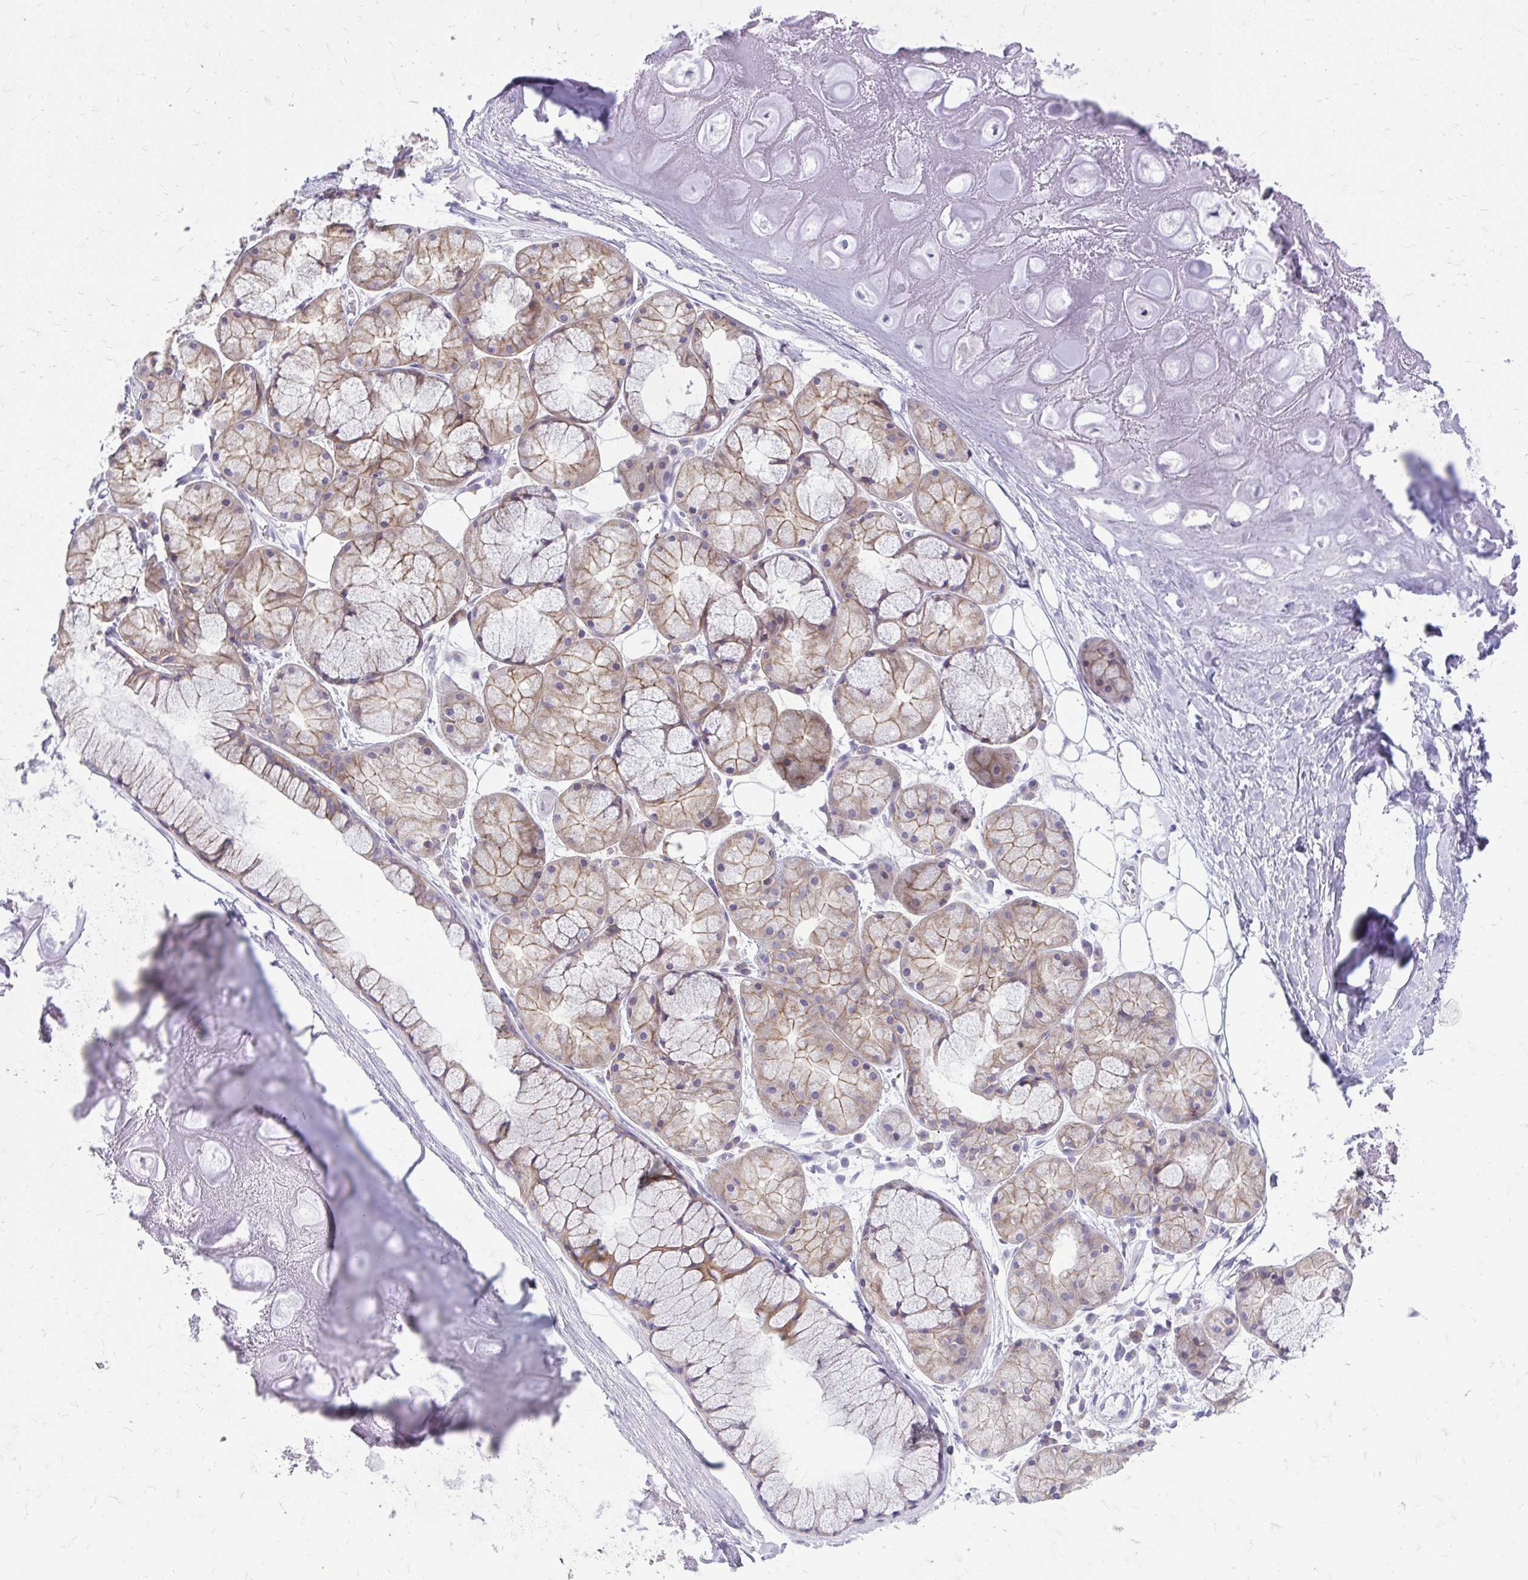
{"staining": {"intensity": "negative", "quantity": "none", "location": "none"}, "tissue": "adipose tissue", "cell_type": "Adipocytes", "image_type": "normal", "snomed": [{"axis": "morphology", "description": "Normal tissue, NOS"}, {"axis": "topography", "description": "Lymph node"}, {"axis": "topography", "description": "Cartilage tissue"}, {"axis": "topography", "description": "Nasopharynx"}], "caption": "Immunohistochemistry (IHC) image of benign adipose tissue: adipose tissue stained with DAB (3,3'-diaminobenzidine) reveals no significant protein positivity in adipocytes.", "gene": "SPTBN2", "patient": {"sex": "male", "age": 63}}